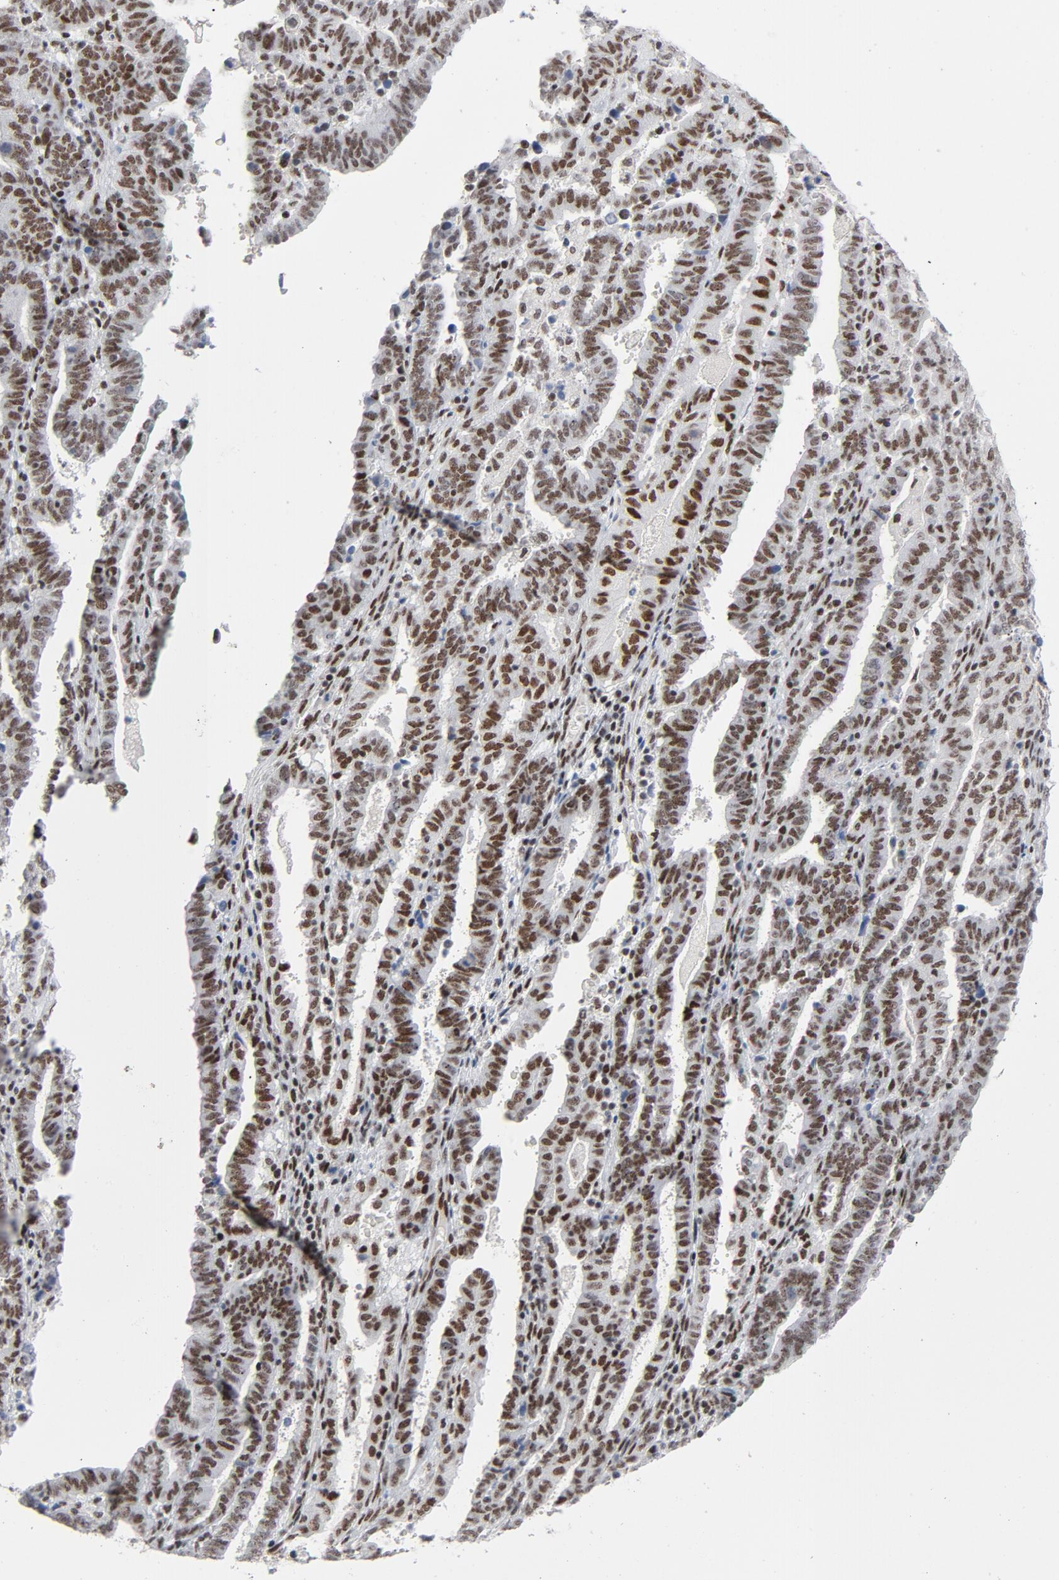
{"staining": {"intensity": "moderate", "quantity": ">75%", "location": "nuclear"}, "tissue": "endometrial cancer", "cell_type": "Tumor cells", "image_type": "cancer", "snomed": [{"axis": "morphology", "description": "Adenocarcinoma, NOS"}, {"axis": "topography", "description": "Uterus"}], "caption": "This is a photomicrograph of IHC staining of adenocarcinoma (endometrial), which shows moderate staining in the nuclear of tumor cells.", "gene": "HSF1", "patient": {"sex": "female", "age": 83}}